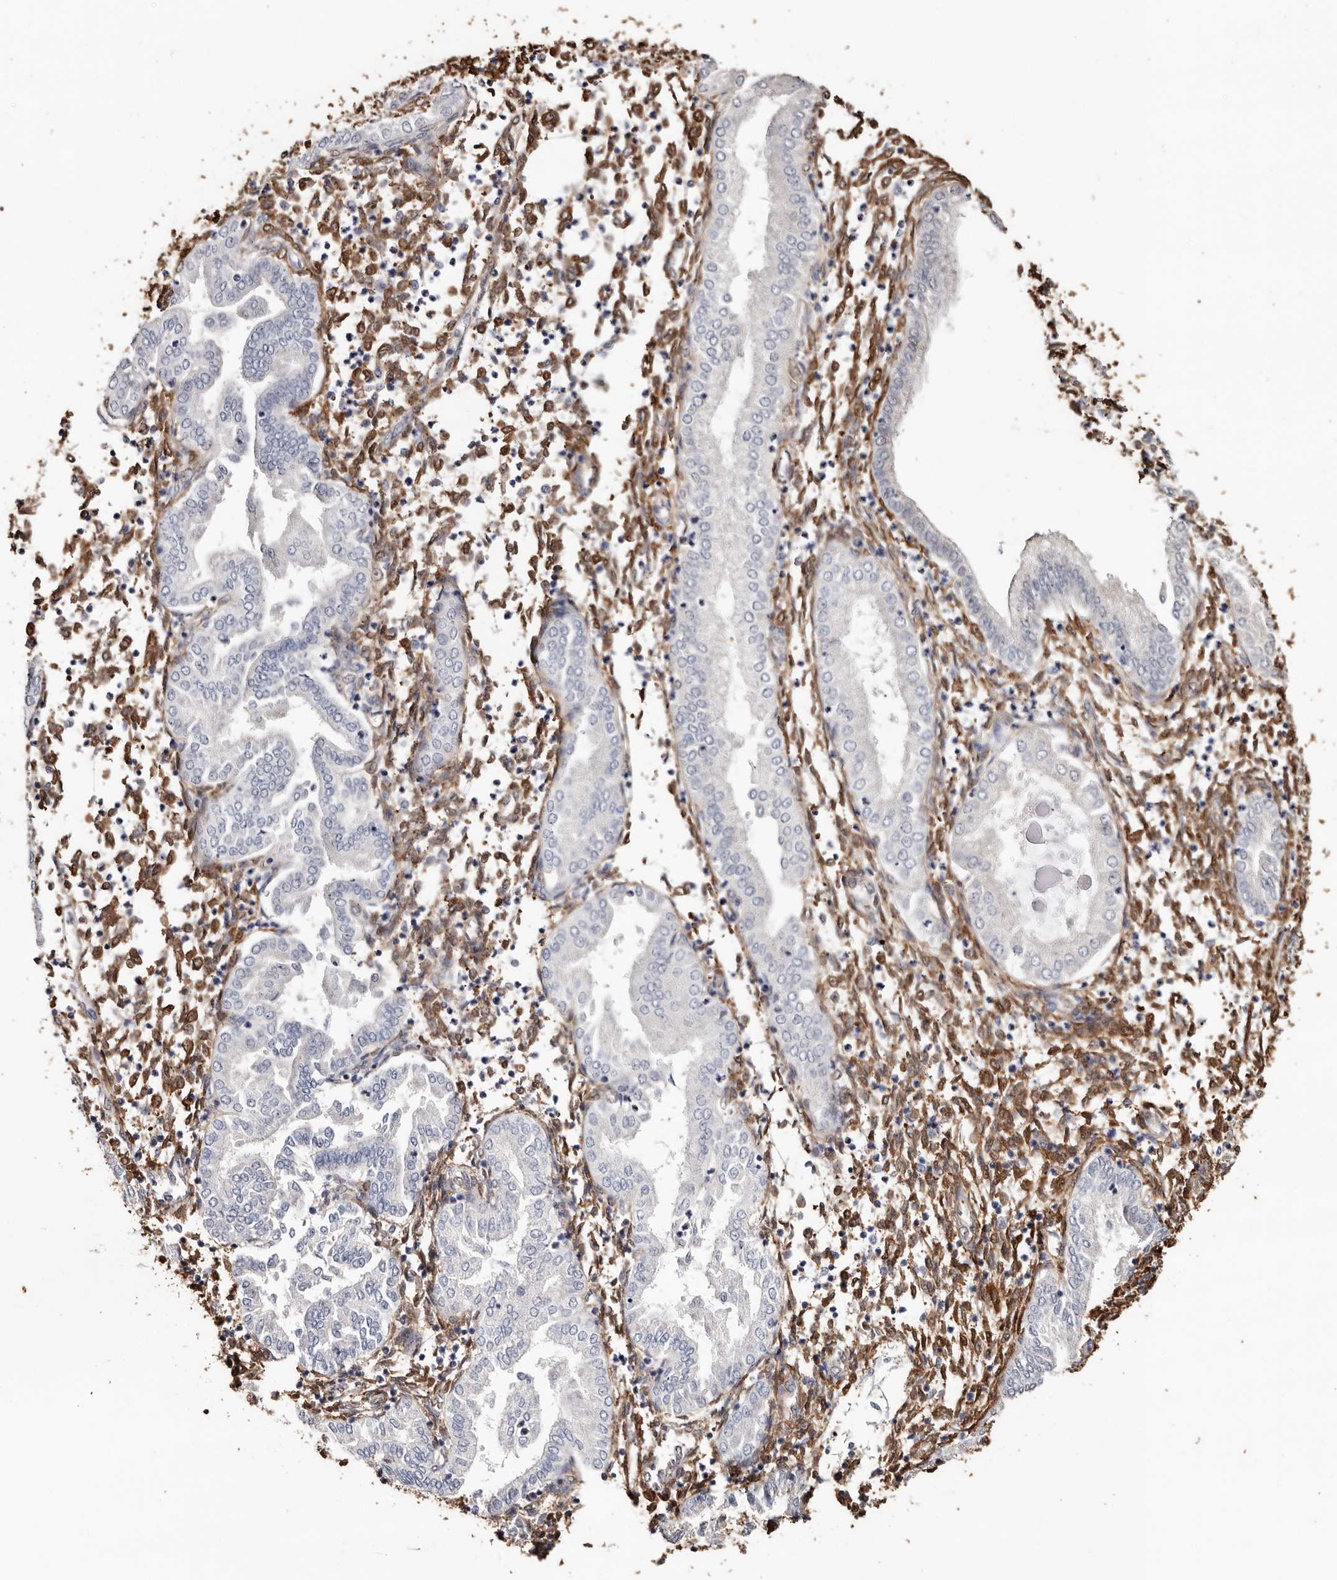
{"staining": {"intensity": "moderate", "quantity": "25%-75%", "location": "cytoplasmic/membranous"}, "tissue": "endometrium", "cell_type": "Cells in endometrial stroma", "image_type": "normal", "snomed": [{"axis": "morphology", "description": "Normal tissue, NOS"}, {"axis": "topography", "description": "Endometrium"}], "caption": "A brown stain shows moderate cytoplasmic/membranous expression of a protein in cells in endometrial stroma of benign human endometrium. The staining is performed using DAB brown chromogen to label protein expression. The nuclei are counter-stained blue using hematoxylin.", "gene": "TGM2", "patient": {"sex": "female", "age": 53}}